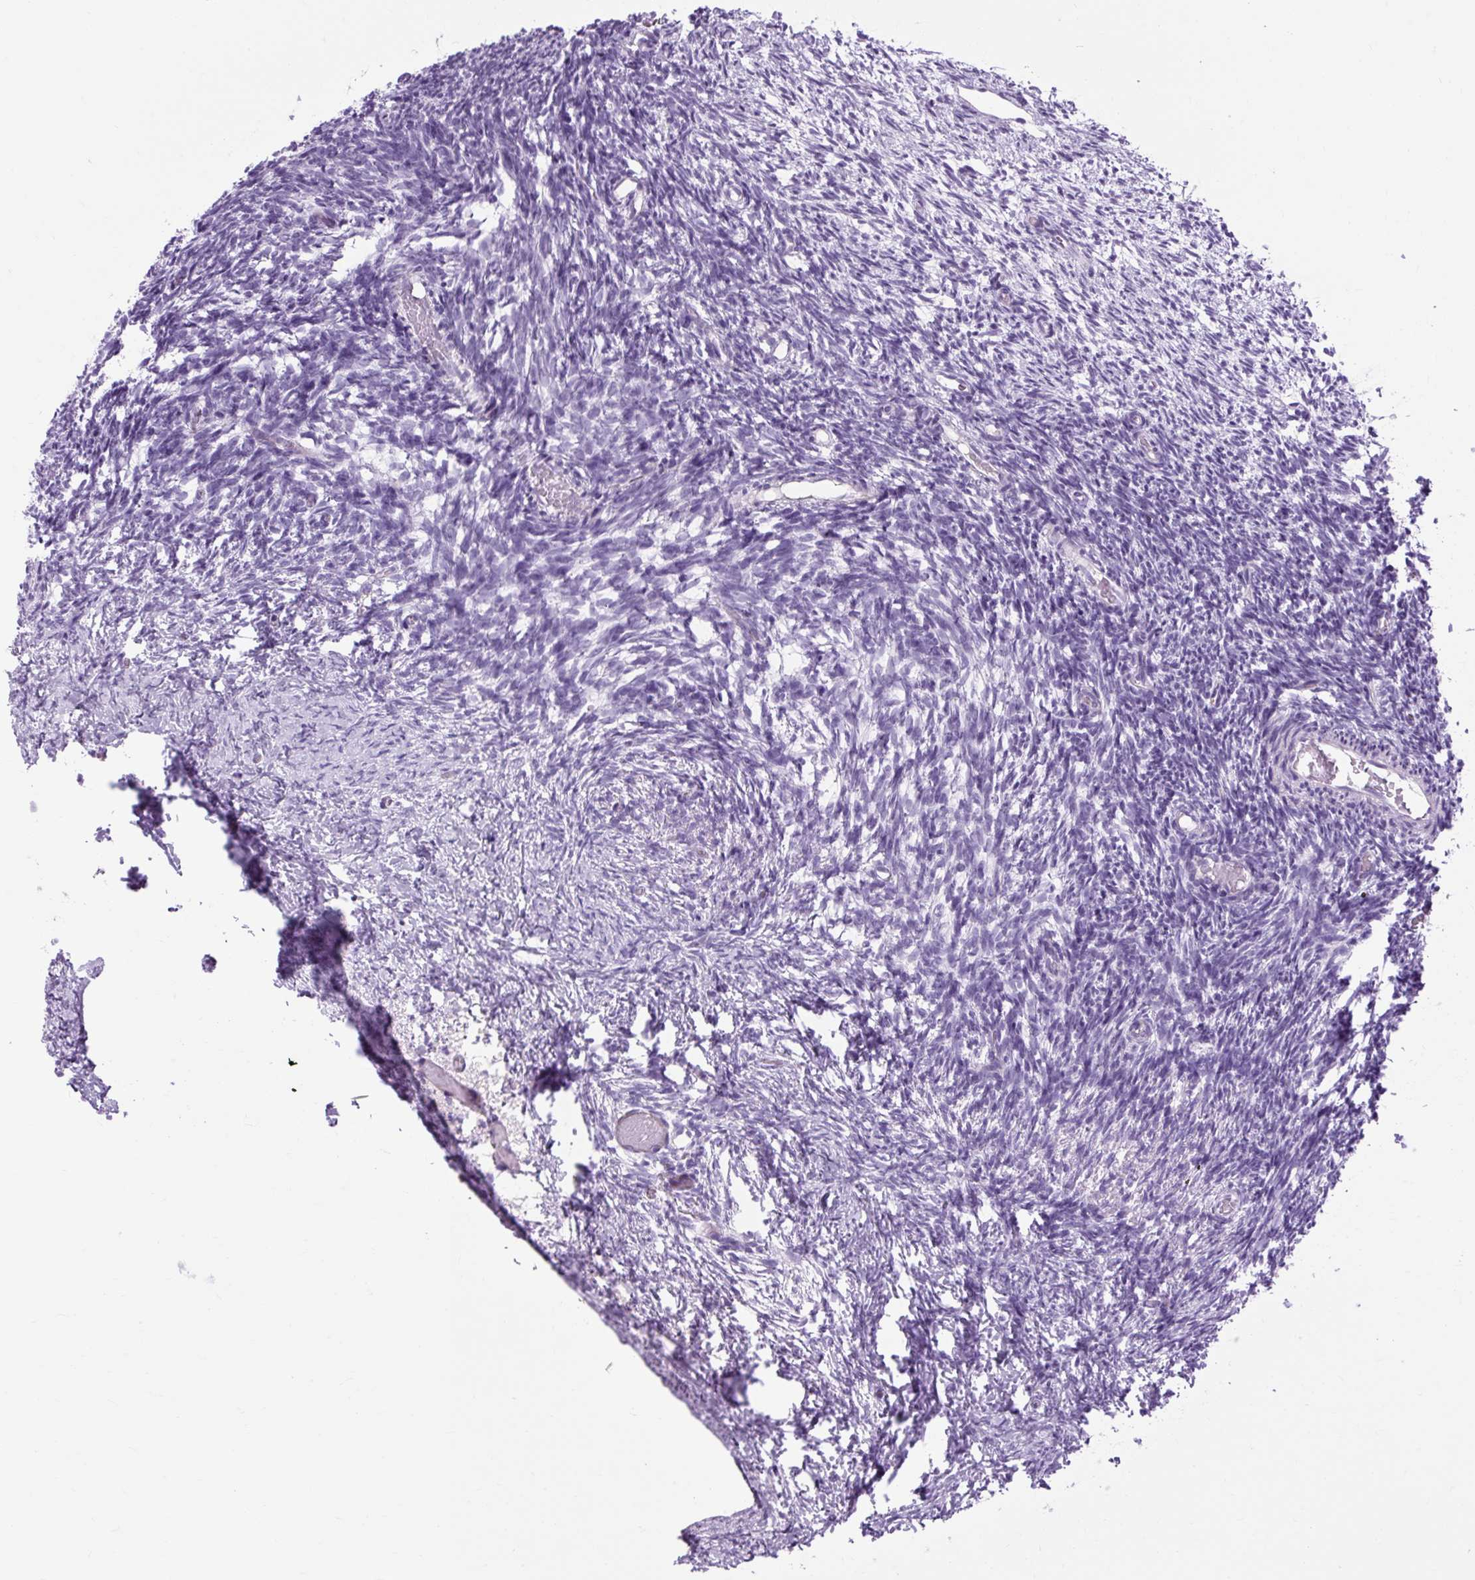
{"staining": {"intensity": "moderate", "quantity": "25%-75%", "location": "cytoplasmic/membranous"}, "tissue": "ovary", "cell_type": "Follicle cells", "image_type": "normal", "snomed": [{"axis": "morphology", "description": "Normal tissue, NOS"}, {"axis": "topography", "description": "Ovary"}], "caption": "Protein staining of unremarkable ovary displays moderate cytoplasmic/membranous expression in approximately 25%-75% of follicle cells. Ihc stains the protein of interest in brown and the nuclei are stained blue.", "gene": "OOEP", "patient": {"sex": "female", "age": 39}}